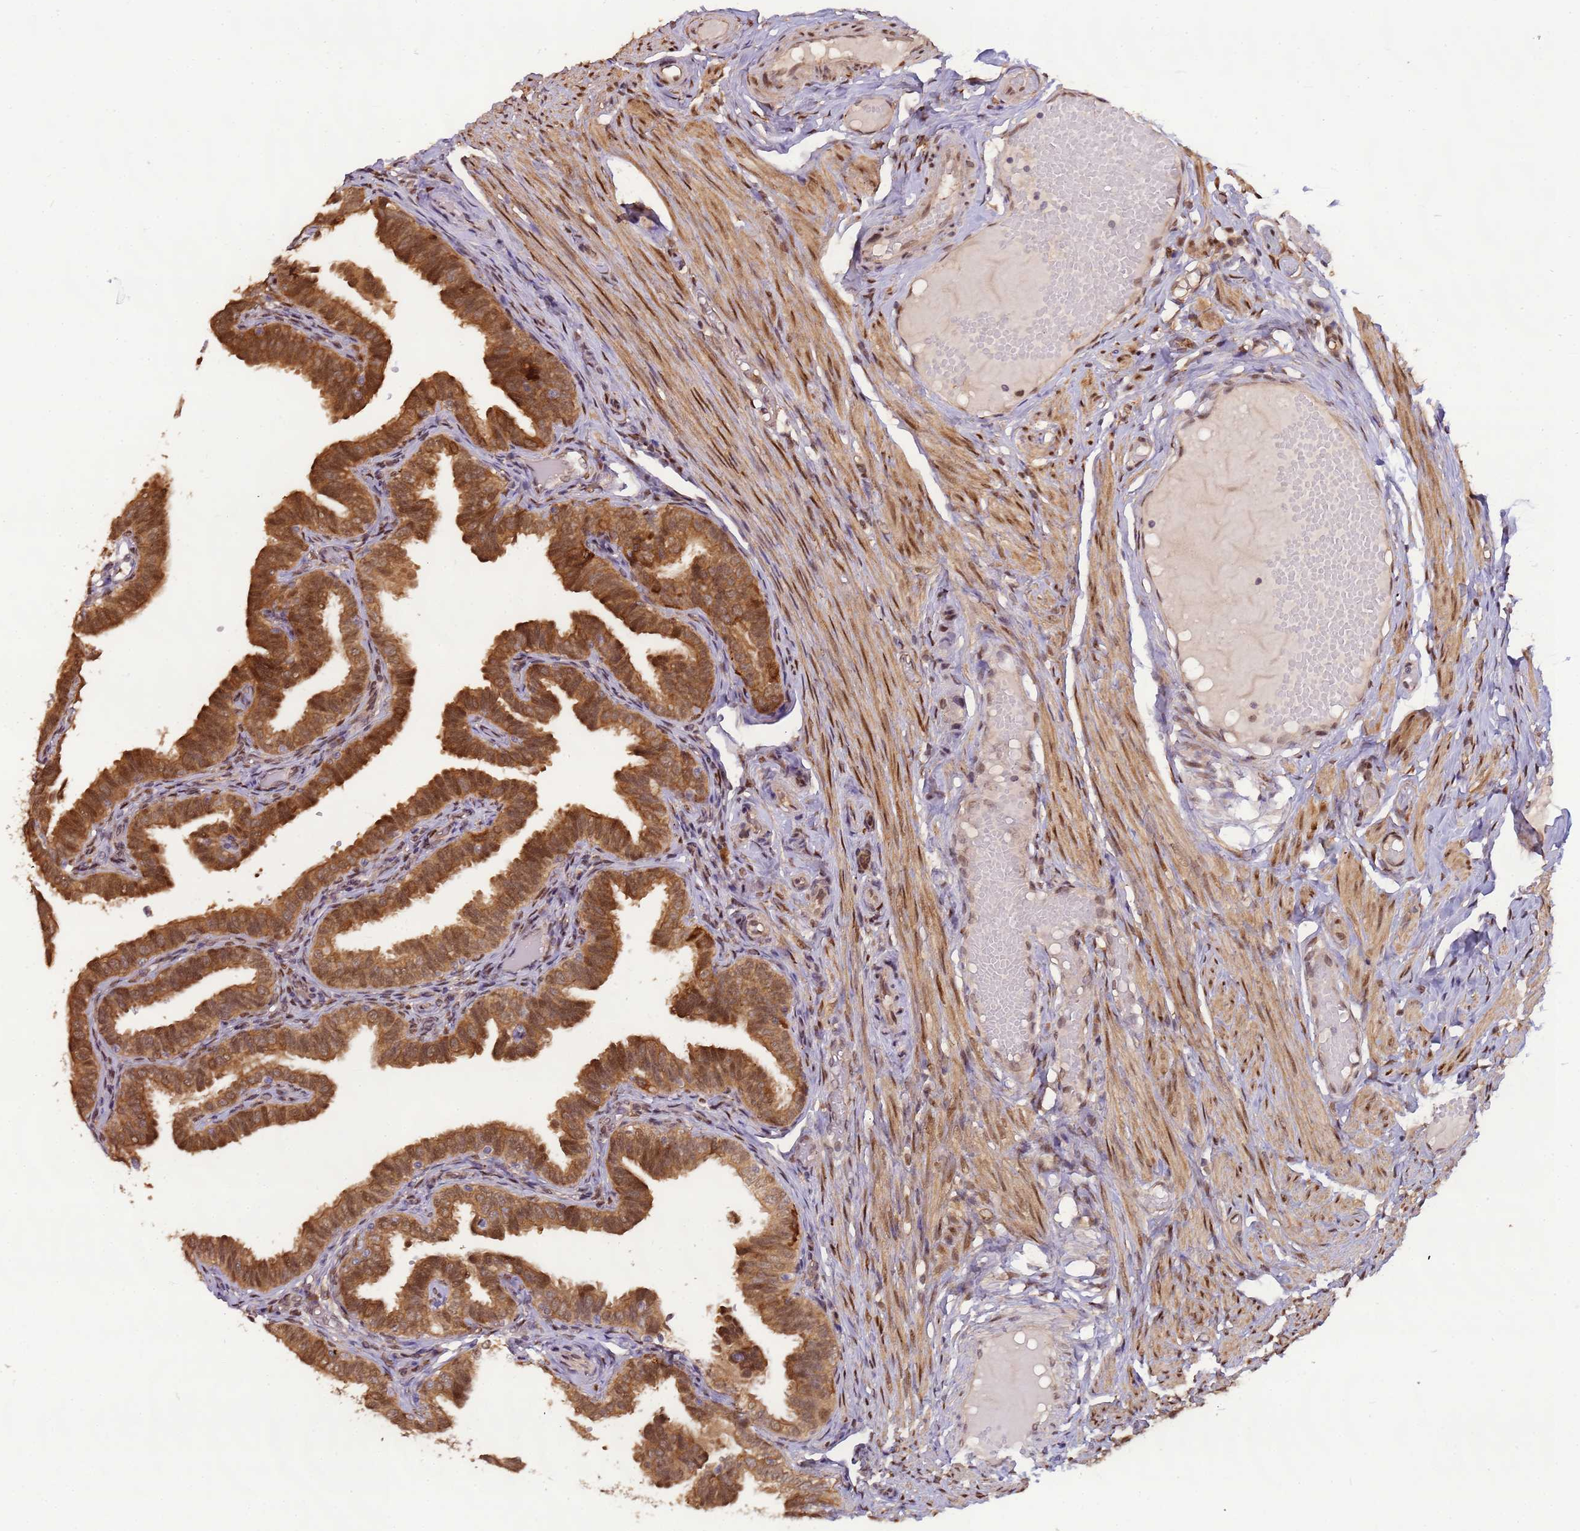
{"staining": {"intensity": "moderate", "quantity": ">75%", "location": "cytoplasmic/membranous,nuclear"}, "tissue": "fallopian tube", "cell_type": "Glandular cells", "image_type": "normal", "snomed": [{"axis": "morphology", "description": "Normal tissue, NOS"}, {"axis": "topography", "description": "Fallopian tube"}], "caption": "DAB immunohistochemical staining of normal fallopian tube demonstrates moderate cytoplasmic/membranous,nuclear protein positivity in approximately >75% of glandular cells.", "gene": "ZBTB5", "patient": {"sex": "female", "age": 39}}